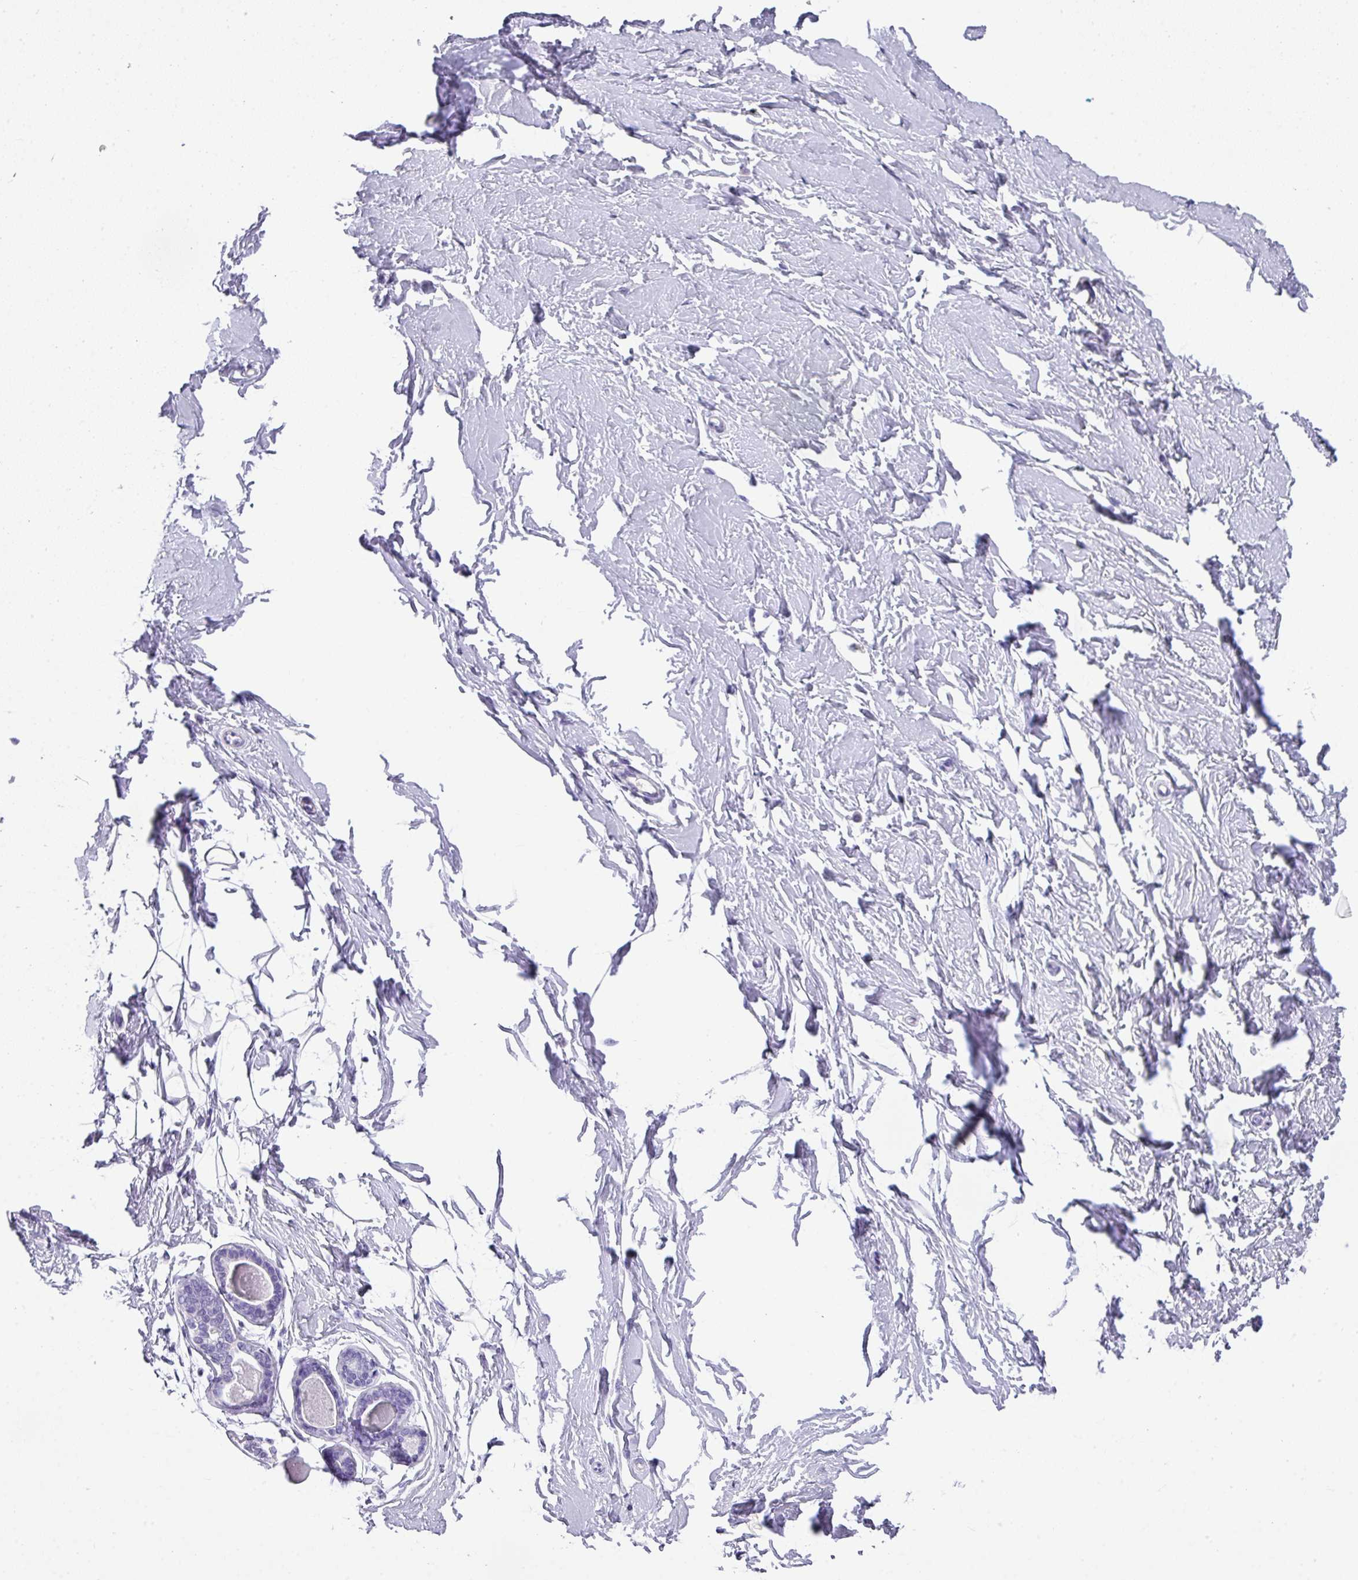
{"staining": {"intensity": "negative", "quantity": "none", "location": "none"}, "tissue": "breast", "cell_type": "Adipocytes", "image_type": "normal", "snomed": [{"axis": "morphology", "description": "Normal tissue, NOS"}, {"axis": "topography", "description": "Breast"}], "caption": "A high-resolution image shows IHC staining of normal breast, which demonstrates no significant positivity in adipocytes. (Immunohistochemistry (ihc), brightfield microscopy, high magnification).", "gene": "PALS2", "patient": {"sex": "female", "age": 23}}